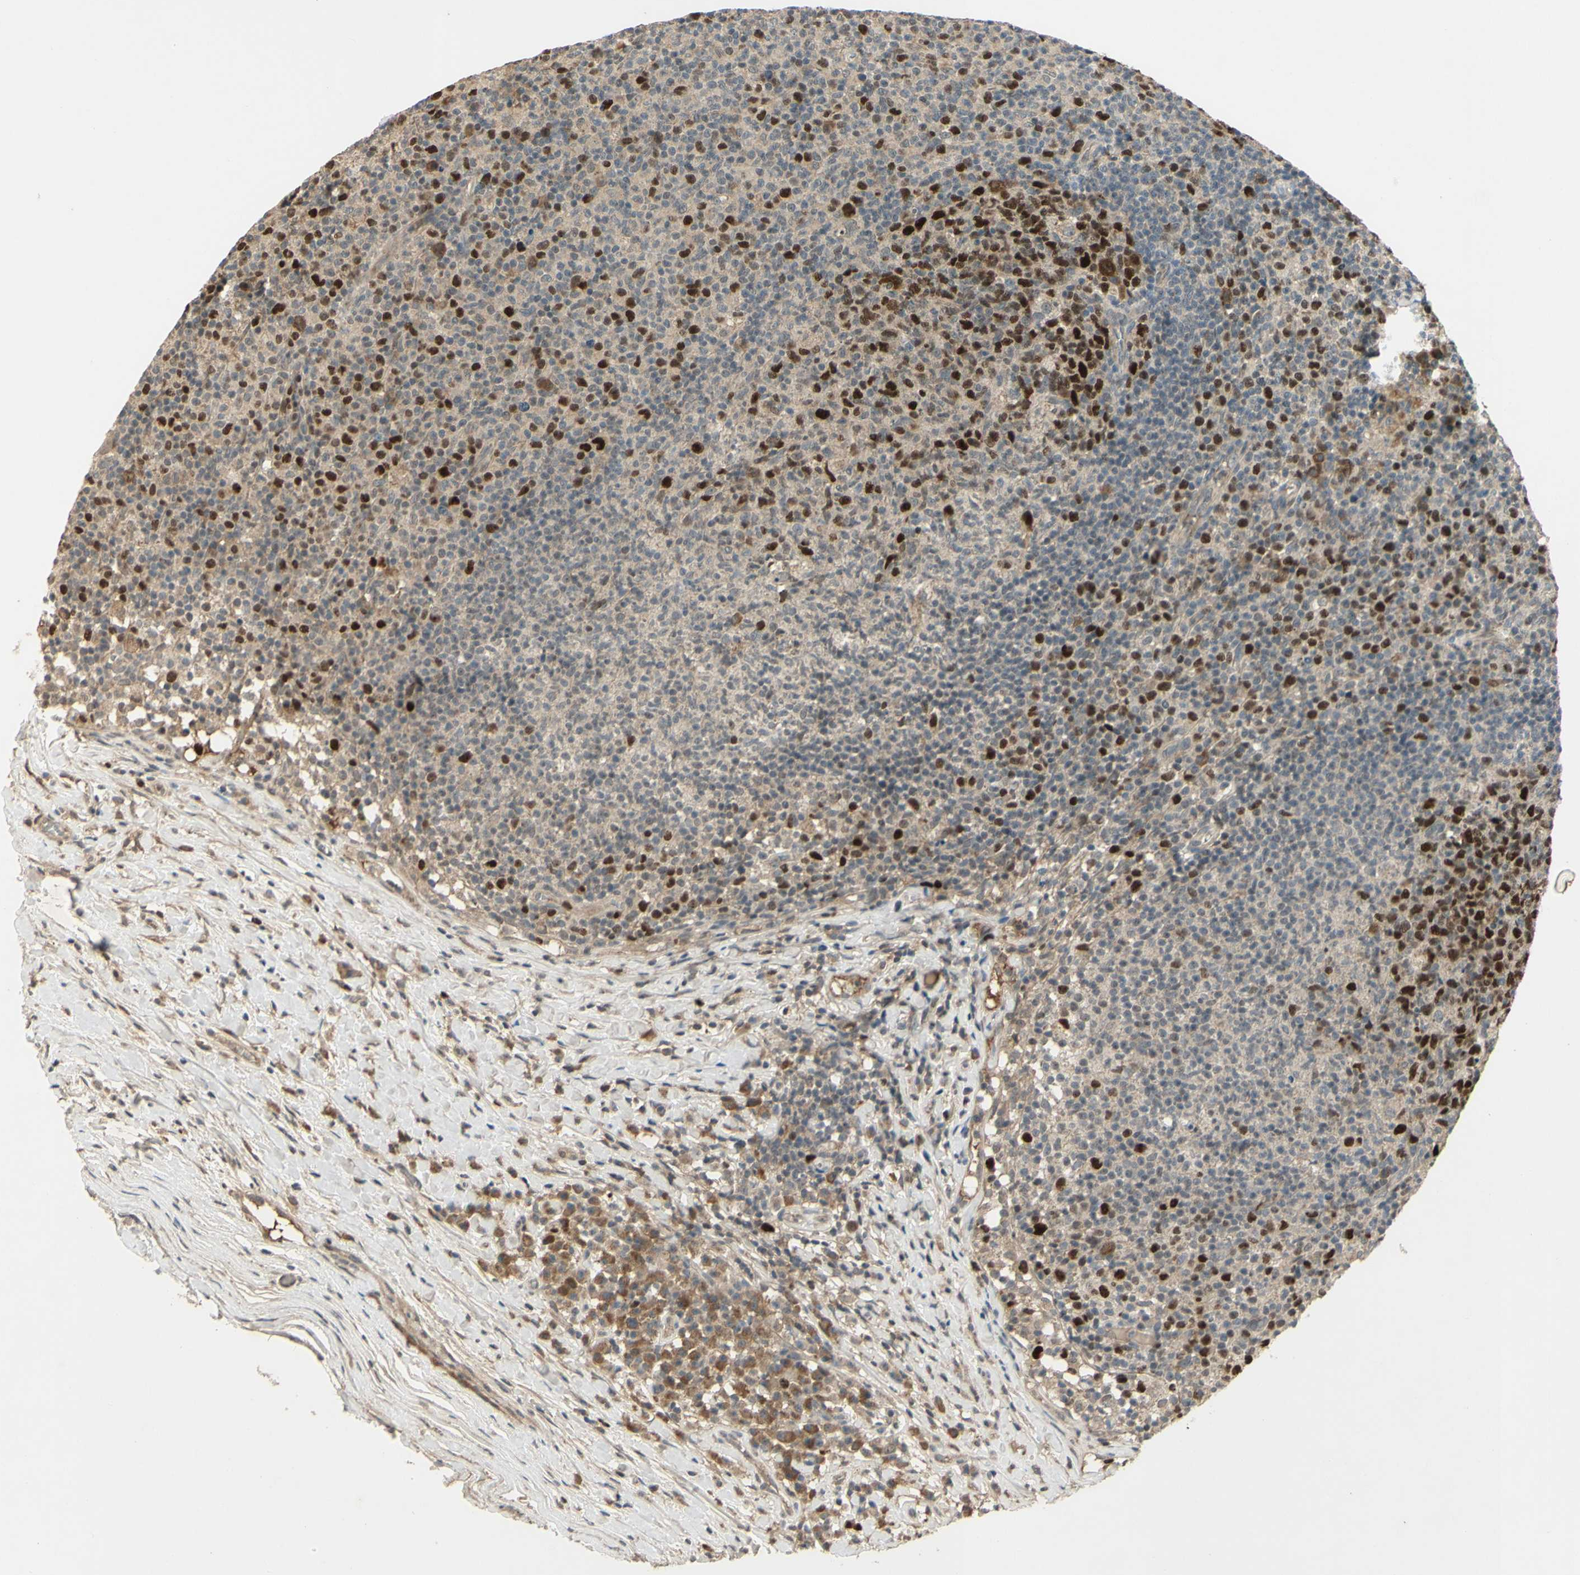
{"staining": {"intensity": "strong", "quantity": ">75%", "location": "nuclear"}, "tissue": "lymph node", "cell_type": "Germinal center cells", "image_type": "normal", "snomed": [{"axis": "morphology", "description": "Normal tissue, NOS"}, {"axis": "morphology", "description": "Inflammation, NOS"}, {"axis": "topography", "description": "Lymph node"}], "caption": "Immunohistochemical staining of benign lymph node exhibits high levels of strong nuclear expression in about >75% of germinal center cells. Nuclei are stained in blue.", "gene": "RAD18", "patient": {"sex": "male", "age": 55}}